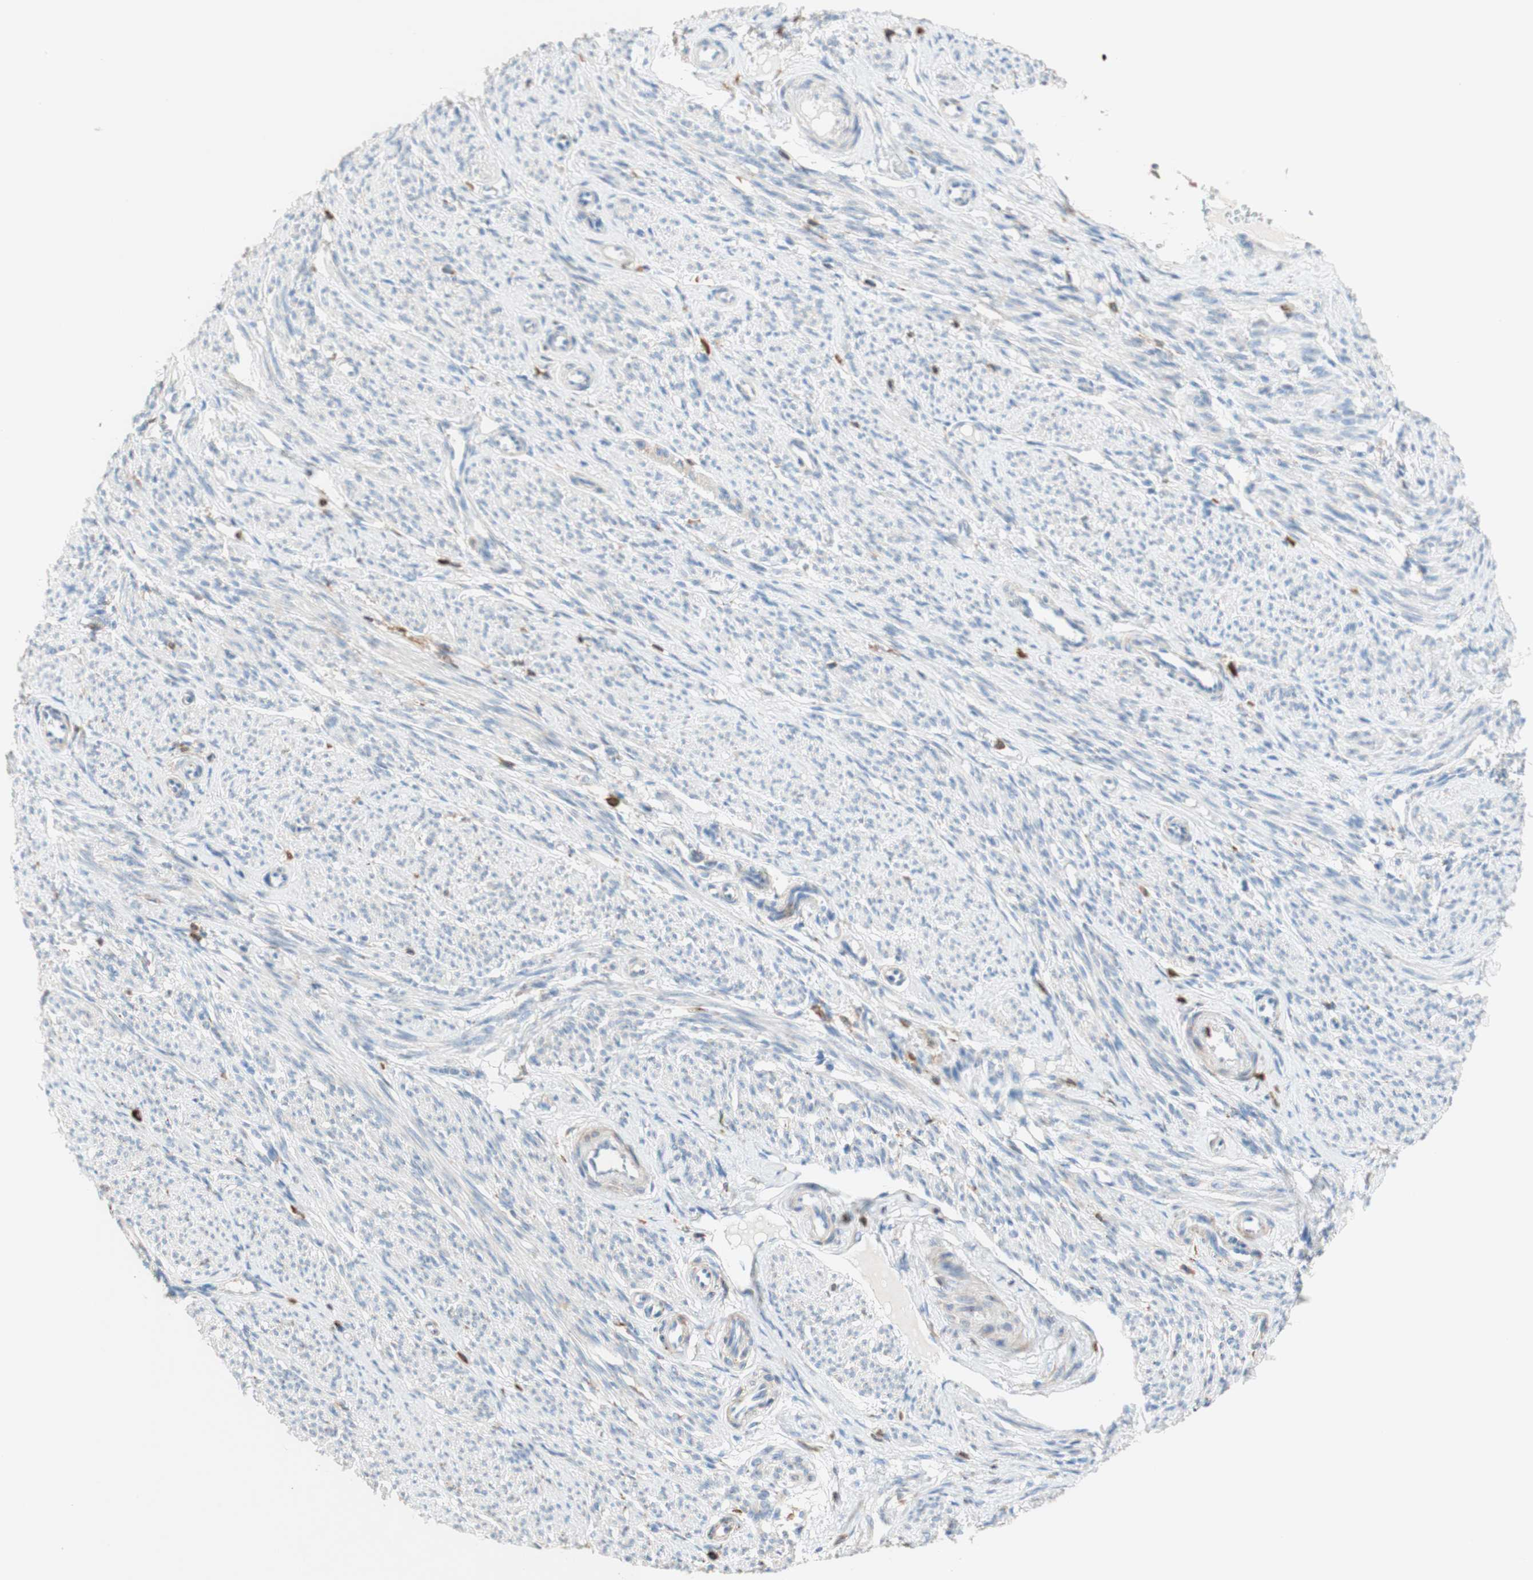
{"staining": {"intensity": "weak", "quantity": "25%-75%", "location": "cytoplasmic/membranous"}, "tissue": "smooth muscle", "cell_type": "Smooth muscle cells", "image_type": "normal", "snomed": [{"axis": "morphology", "description": "Normal tissue, NOS"}, {"axis": "topography", "description": "Smooth muscle"}], "caption": "Smooth muscle stained with IHC shows weak cytoplasmic/membranous expression in about 25%-75% of smooth muscle cells.", "gene": "SPINK6", "patient": {"sex": "female", "age": 65}}